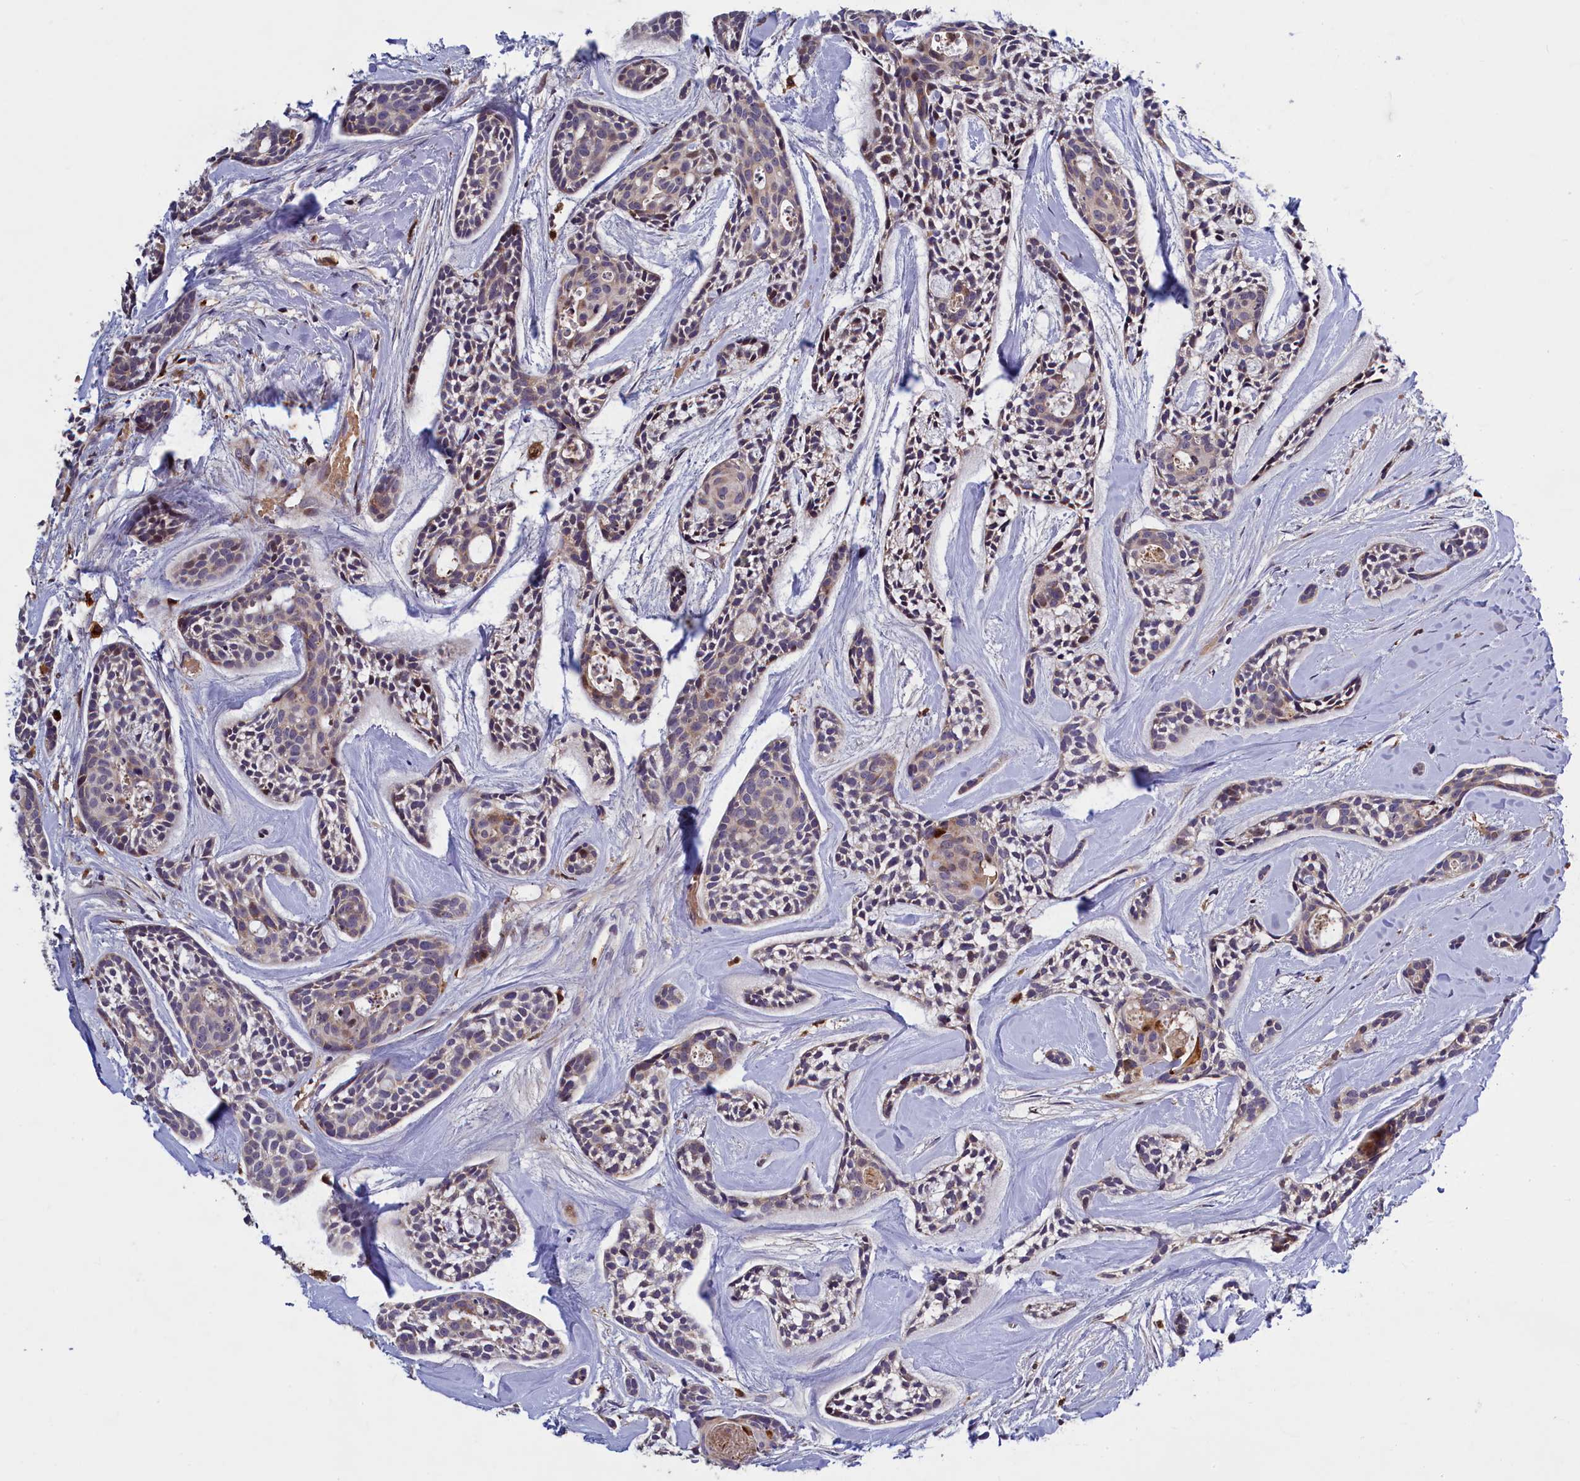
{"staining": {"intensity": "weak", "quantity": "<25%", "location": "cytoplasmic/membranous"}, "tissue": "head and neck cancer", "cell_type": "Tumor cells", "image_type": "cancer", "snomed": [{"axis": "morphology", "description": "Adenocarcinoma, NOS"}, {"axis": "topography", "description": "Subcutis"}, {"axis": "topography", "description": "Head-Neck"}], "caption": "IHC micrograph of human head and neck adenocarcinoma stained for a protein (brown), which demonstrates no staining in tumor cells. (DAB IHC with hematoxylin counter stain).", "gene": "NAIP", "patient": {"sex": "female", "age": 73}}